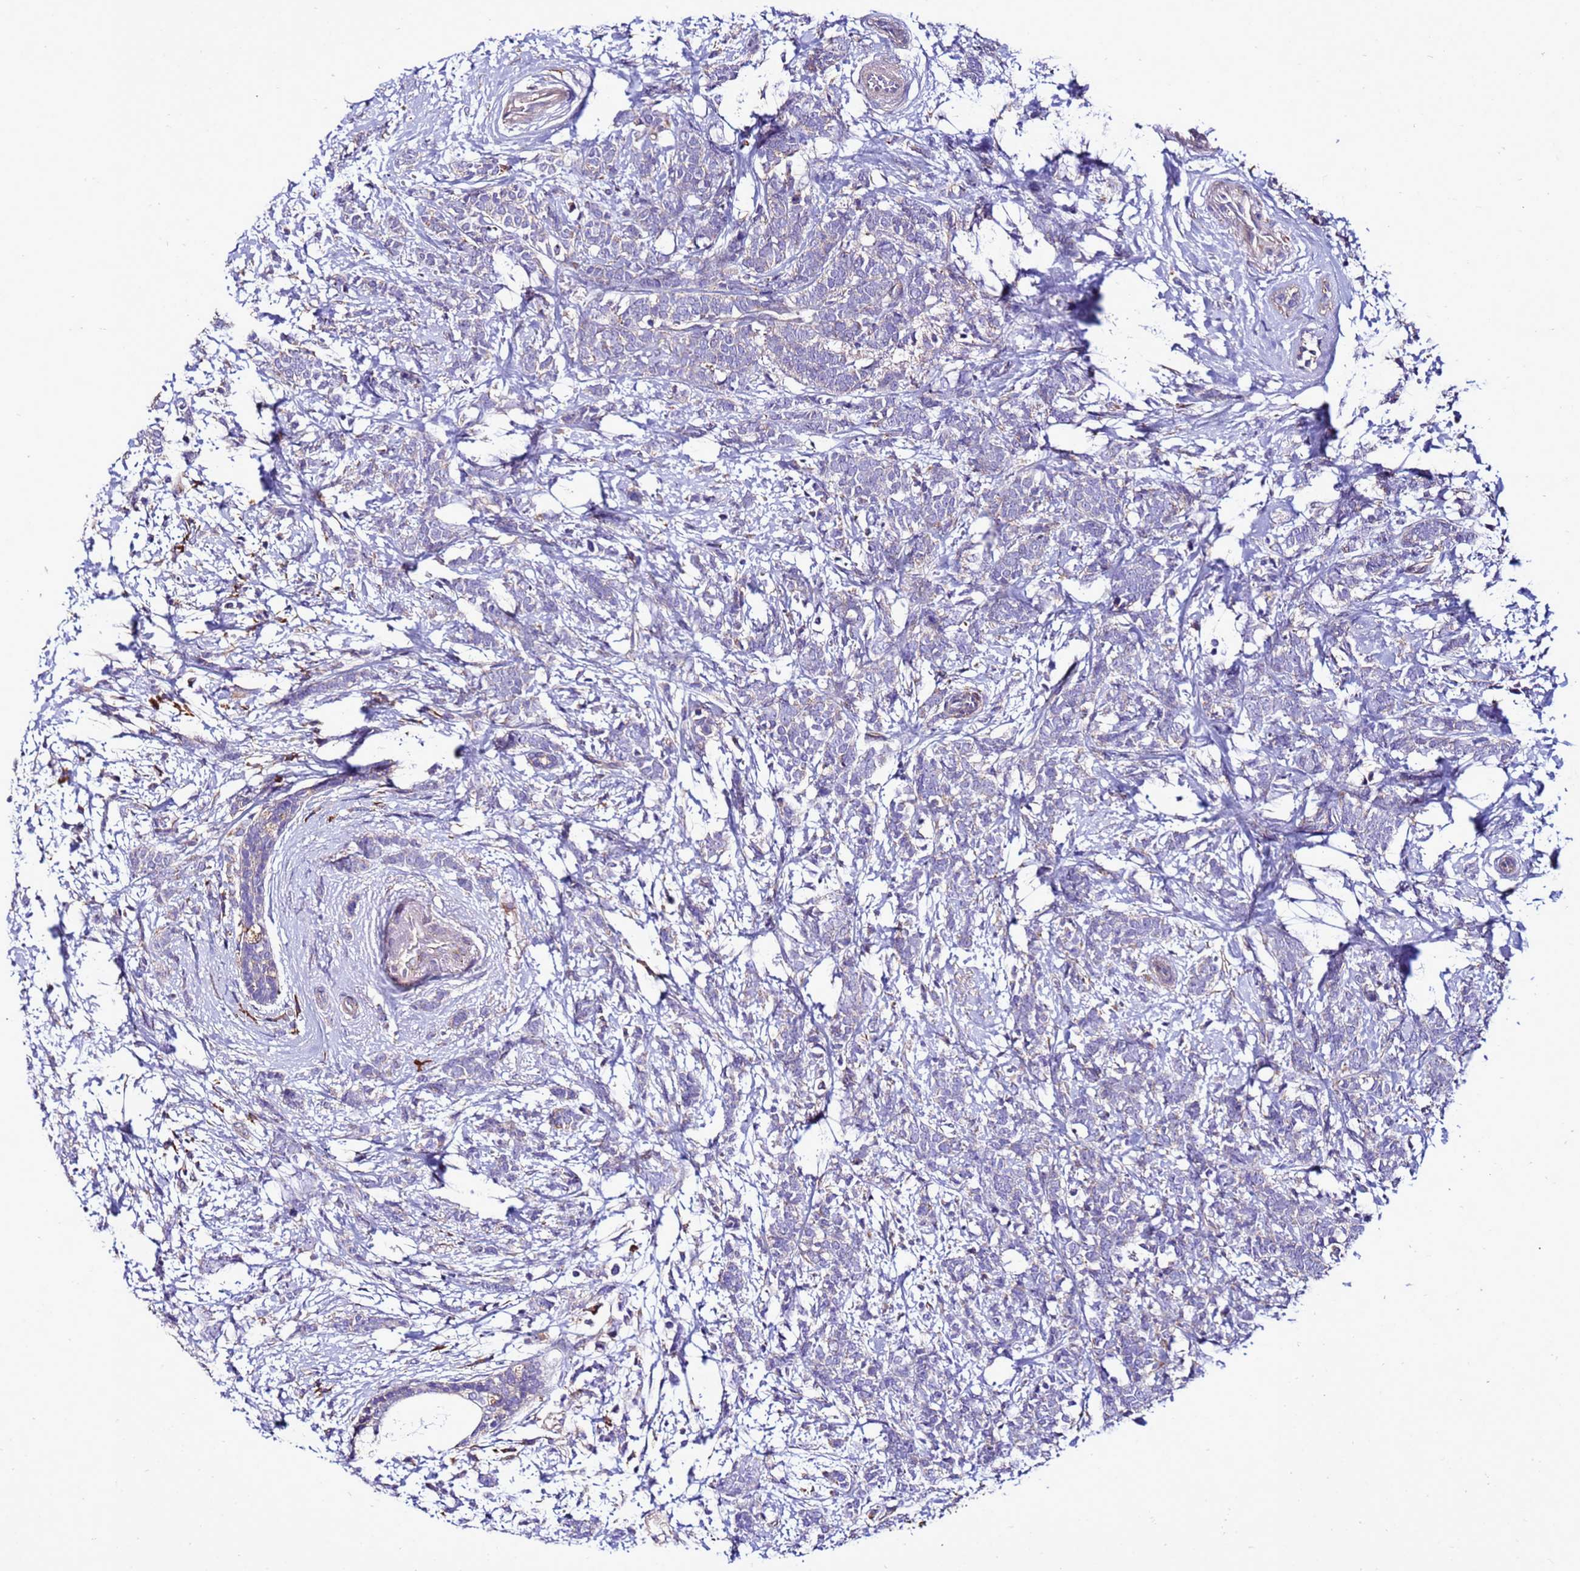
{"staining": {"intensity": "negative", "quantity": "none", "location": "none"}, "tissue": "breast cancer", "cell_type": "Tumor cells", "image_type": "cancer", "snomed": [{"axis": "morphology", "description": "Lobular carcinoma"}, {"axis": "topography", "description": "Breast"}], "caption": "Immunohistochemistry of breast cancer reveals no expression in tumor cells. (DAB IHC, high magnification).", "gene": "ANTKMT", "patient": {"sex": "female", "age": 58}}